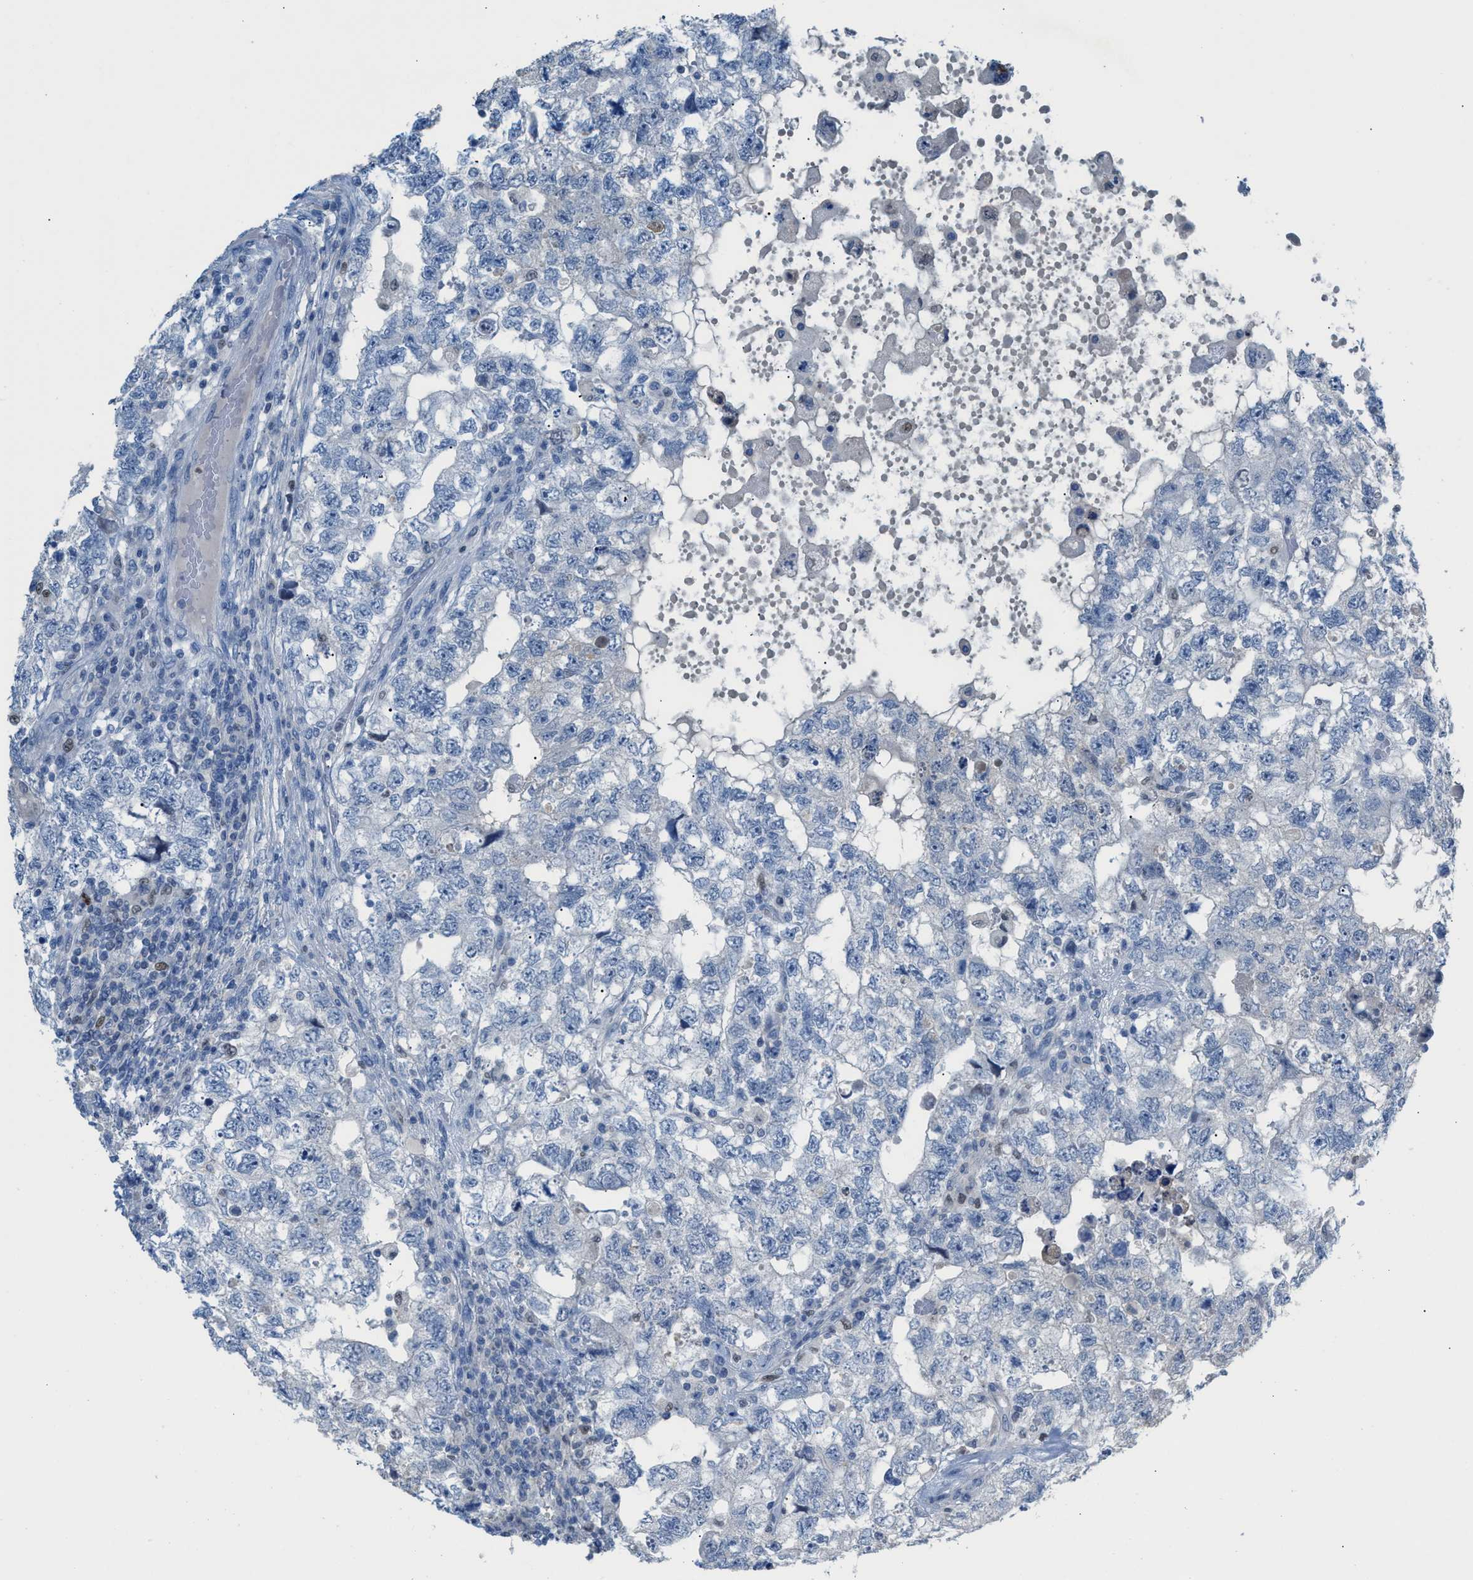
{"staining": {"intensity": "negative", "quantity": "none", "location": "none"}, "tissue": "testis cancer", "cell_type": "Tumor cells", "image_type": "cancer", "snomed": [{"axis": "morphology", "description": "Carcinoma, Embryonal, NOS"}, {"axis": "topography", "description": "Testis"}], "caption": "Photomicrograph shows no significant protein positivity in tumor cells of testis cancer.", "gene": "PPM1D", "patient": {"sex": "male", "age": 36}}